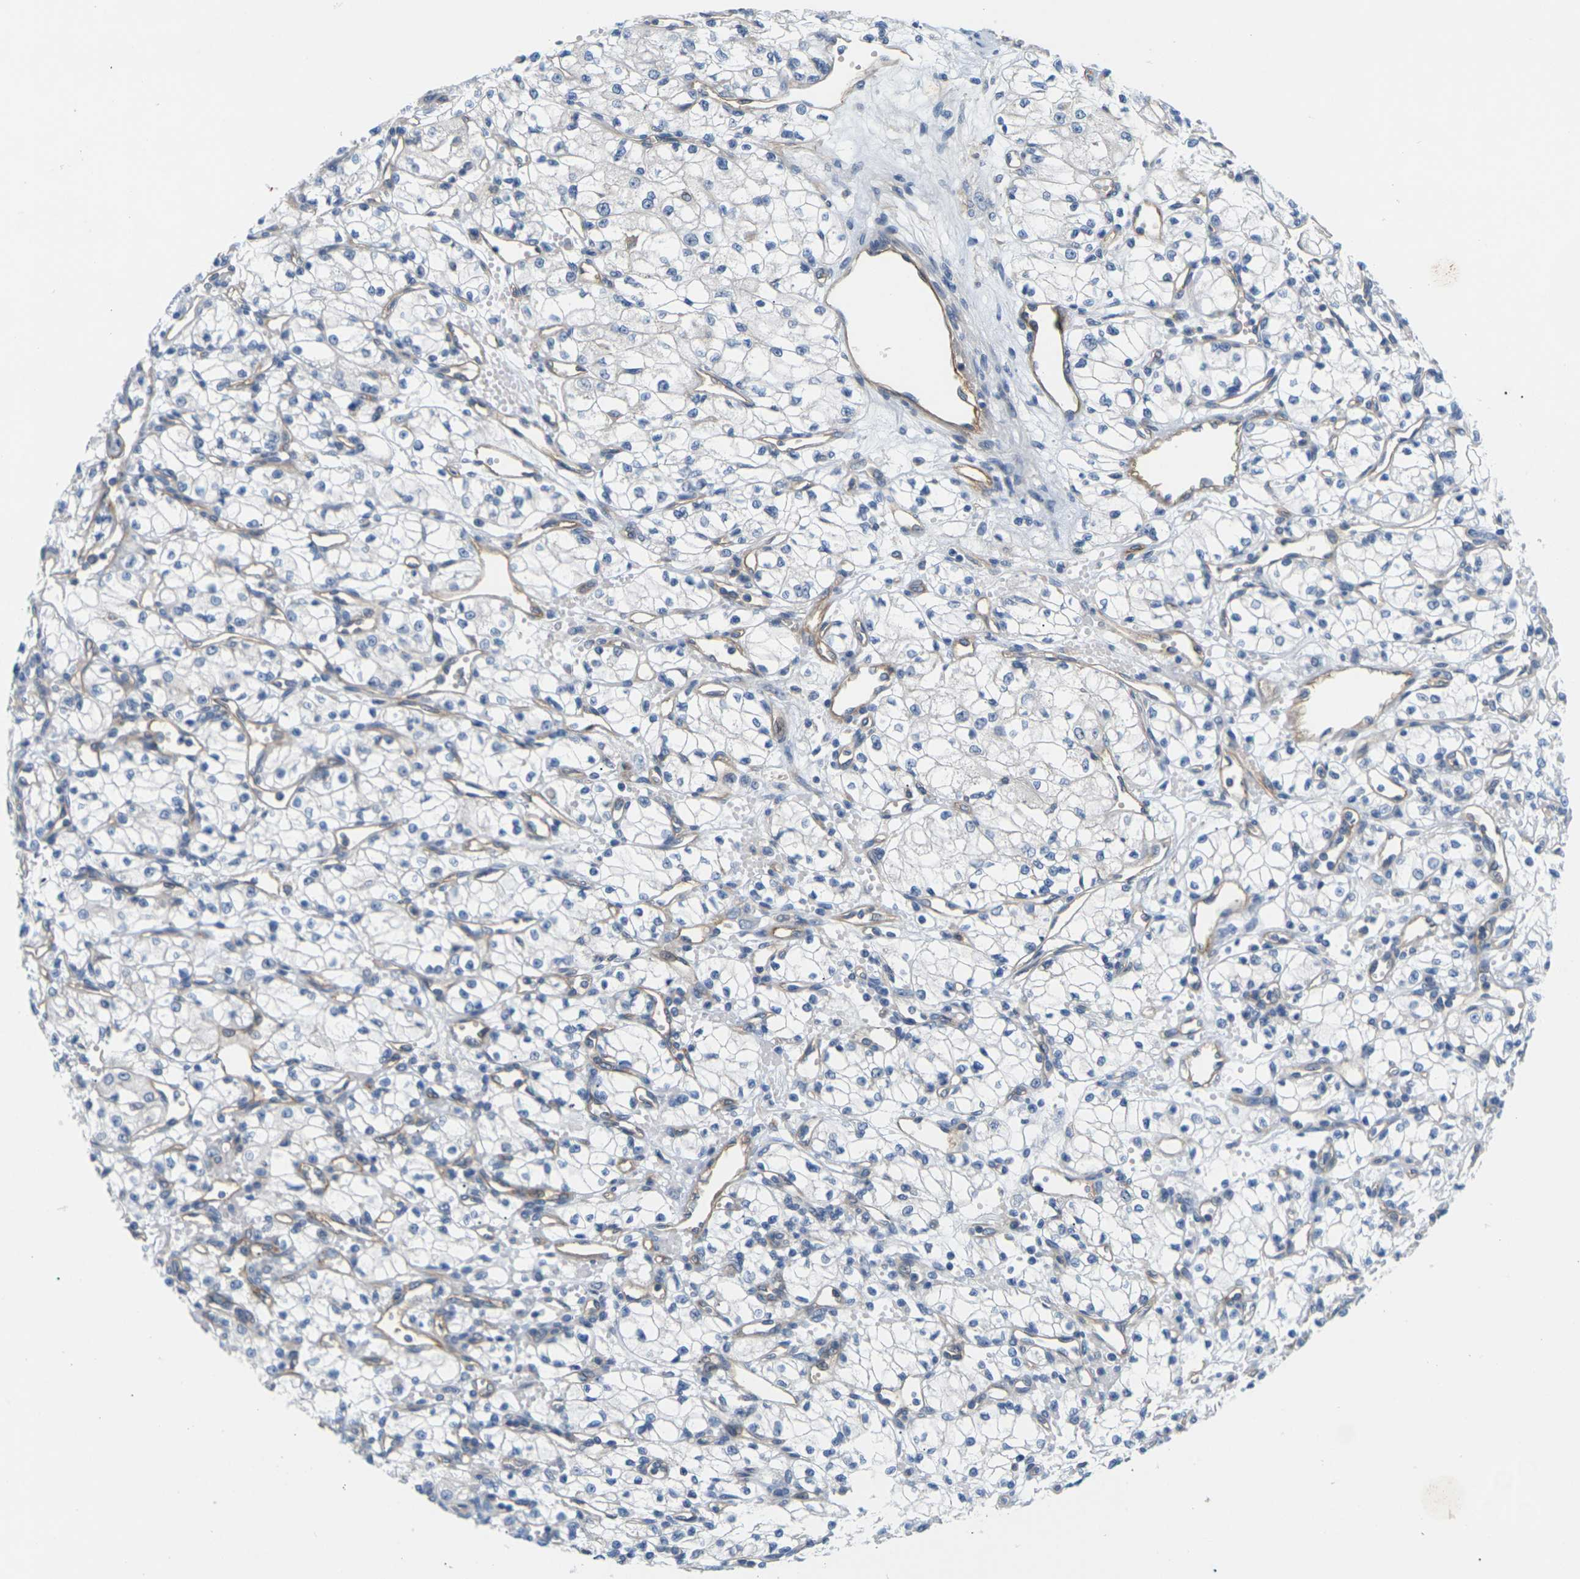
{"staining": {"intensity": "negative", "quantity": "none", "location": "none"}, "tissue": "renal cancer", "cell_type": "Tumor cells", "image_type": "cancer", "snomed": [{"axis": "morphology", "description": "Normal tissue, NOS"}, {"axis": "morphology", "description": "Adenocarcinoma, NOS"}, {"axis": "topography", "description": "Kidney"}], "caption": "This is an immunohistochemistry histopathology image of renal cancer (adenocarcinoma). There is no staining in tumor cells.", "gene": "ITGA5", "patient": {"sex": "male", "age": 59}}